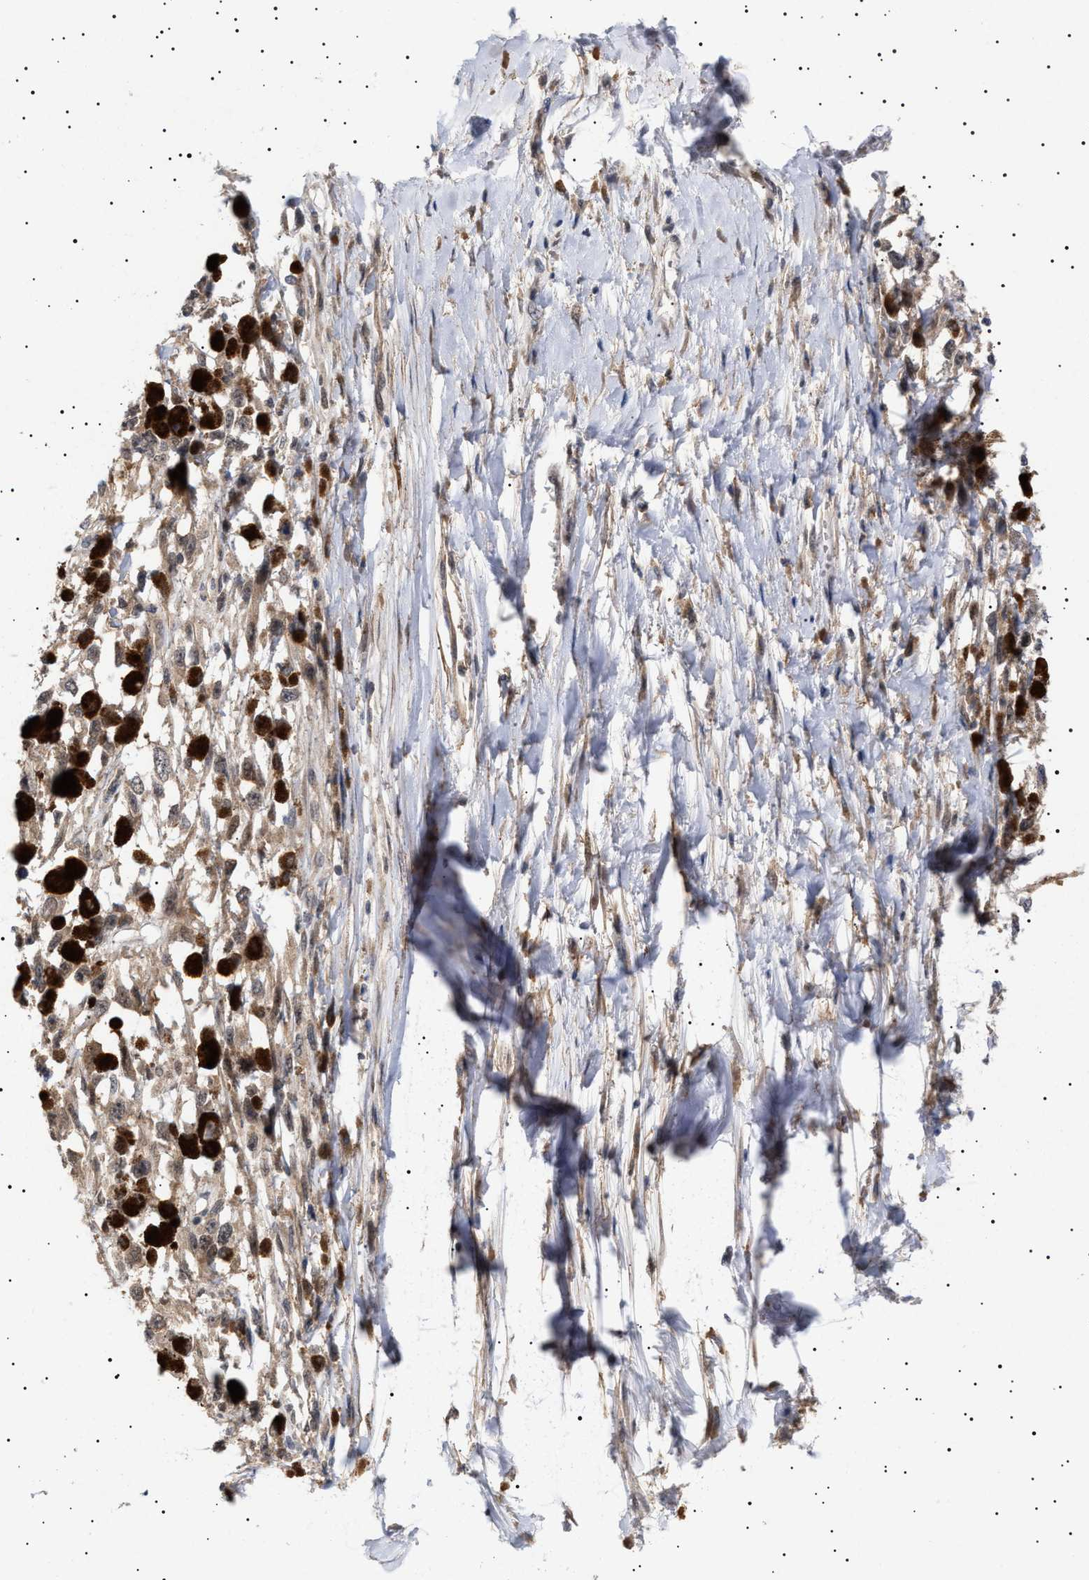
{"staining": {"intensity": "weak", "quantity": ">75%", "location": "cytoplasmic/membranous"}, "tissue": "melanoma", "cell_type": "Tumor cells", "image_type": "cancer", "snomed": [{"axis": "morphology", "description": "Malignant melanoma, Metastatic site"}, {"axis": "topography", "description": "Lymph node"}], "caption": "Malignant melanoma (metastatic site) tissue reveals weak cytoplasmic/membranous positivity in about >75% of tumor cells", "gene": "NPLOC4", "patient": {"sex": "male", "age": 59}}